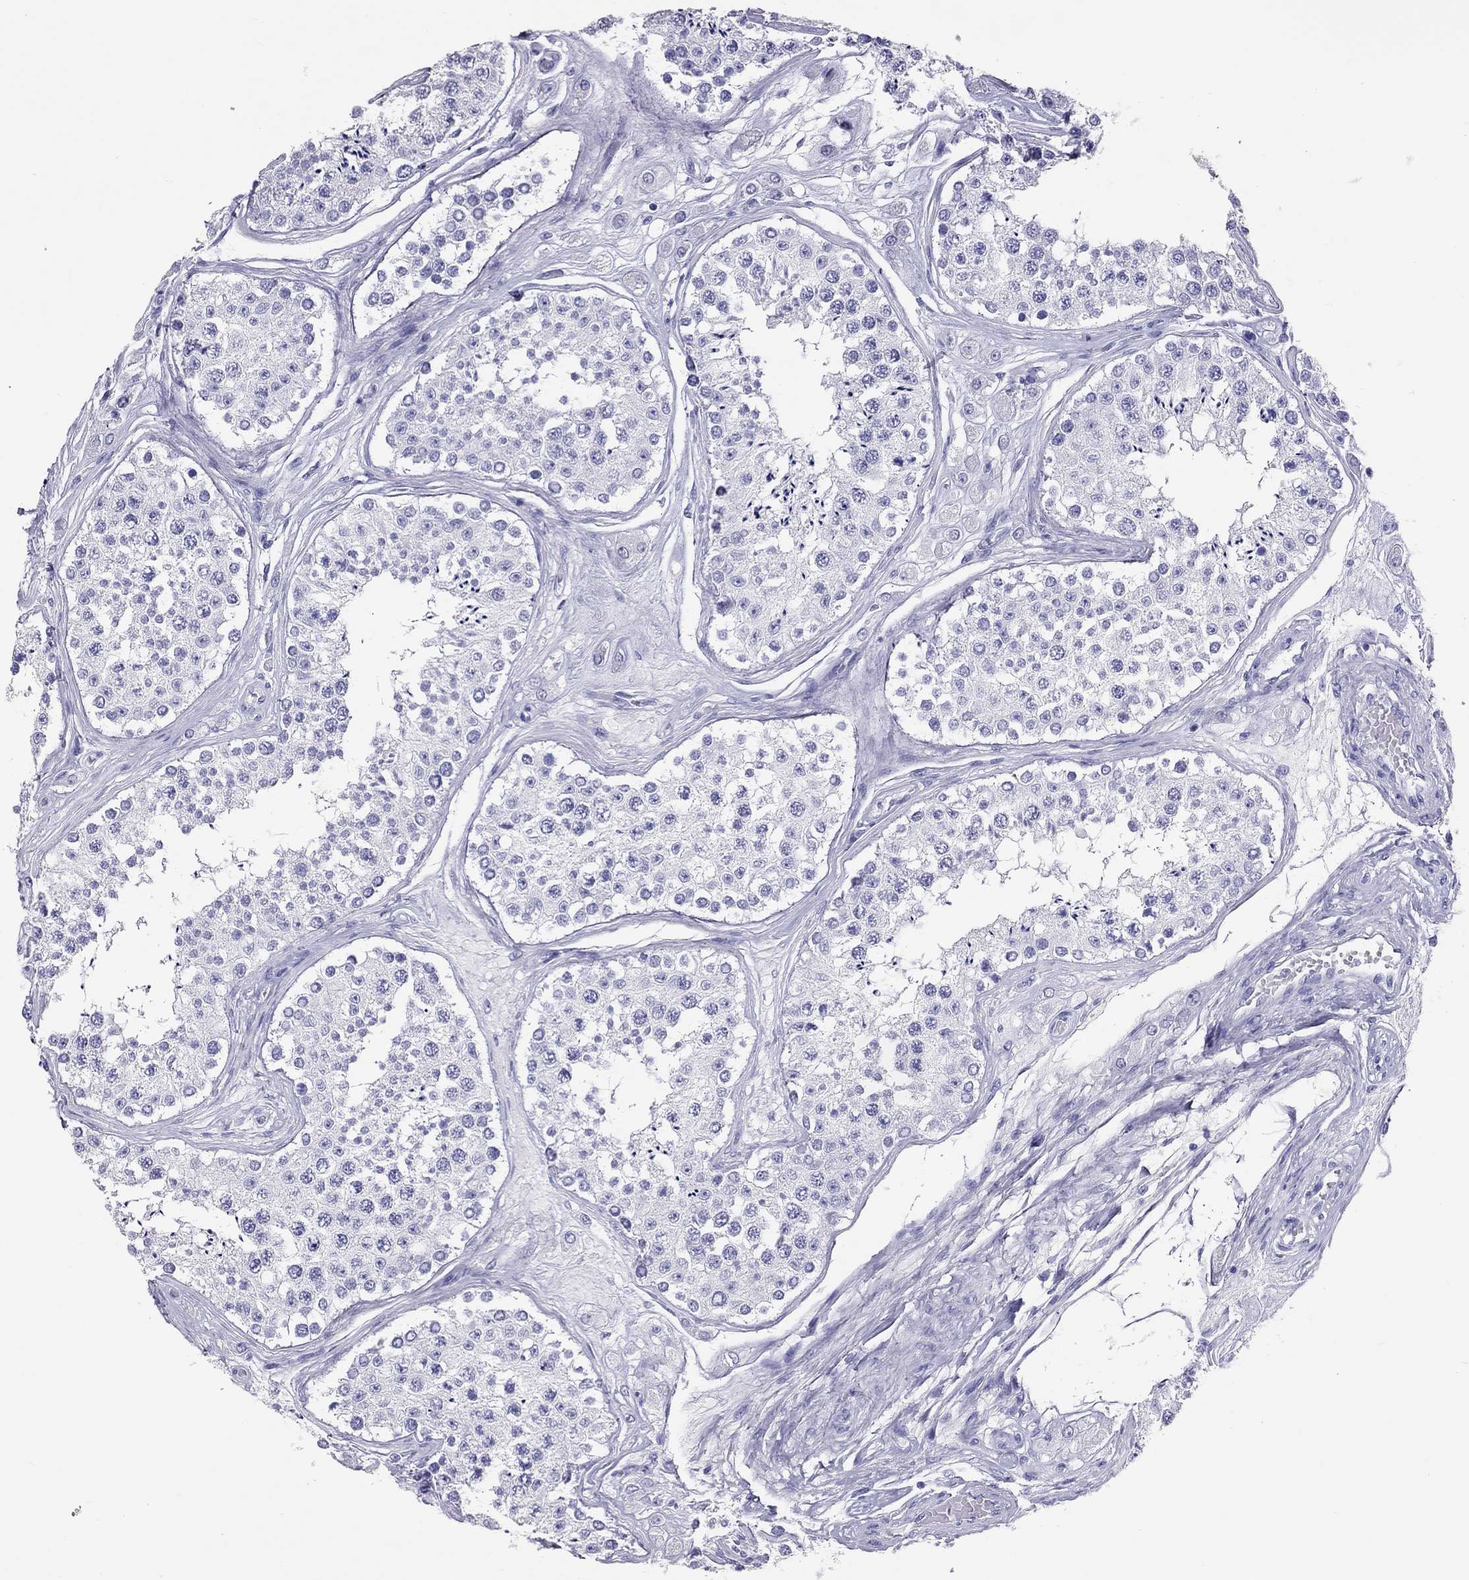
{"staining": {"intensity": "negative", "quantity": "none", "location": "none"}, "tissue": "testis", "cell_type": "Cells in seminiferous ducts", "image_type": "normal", "snomed": [{"axis": "morphology", "description": "Normal tissue, NOS"}, {"axis": "topography", "description": "Testis"}], "caption": "IHC photomicrograph of normal human testis stained for a protein (brown), which demonstrates no positivity in cells in seminiferous ducts.", "gene": "PSMB11", "patient": {"sex": "male", "age": 25}}